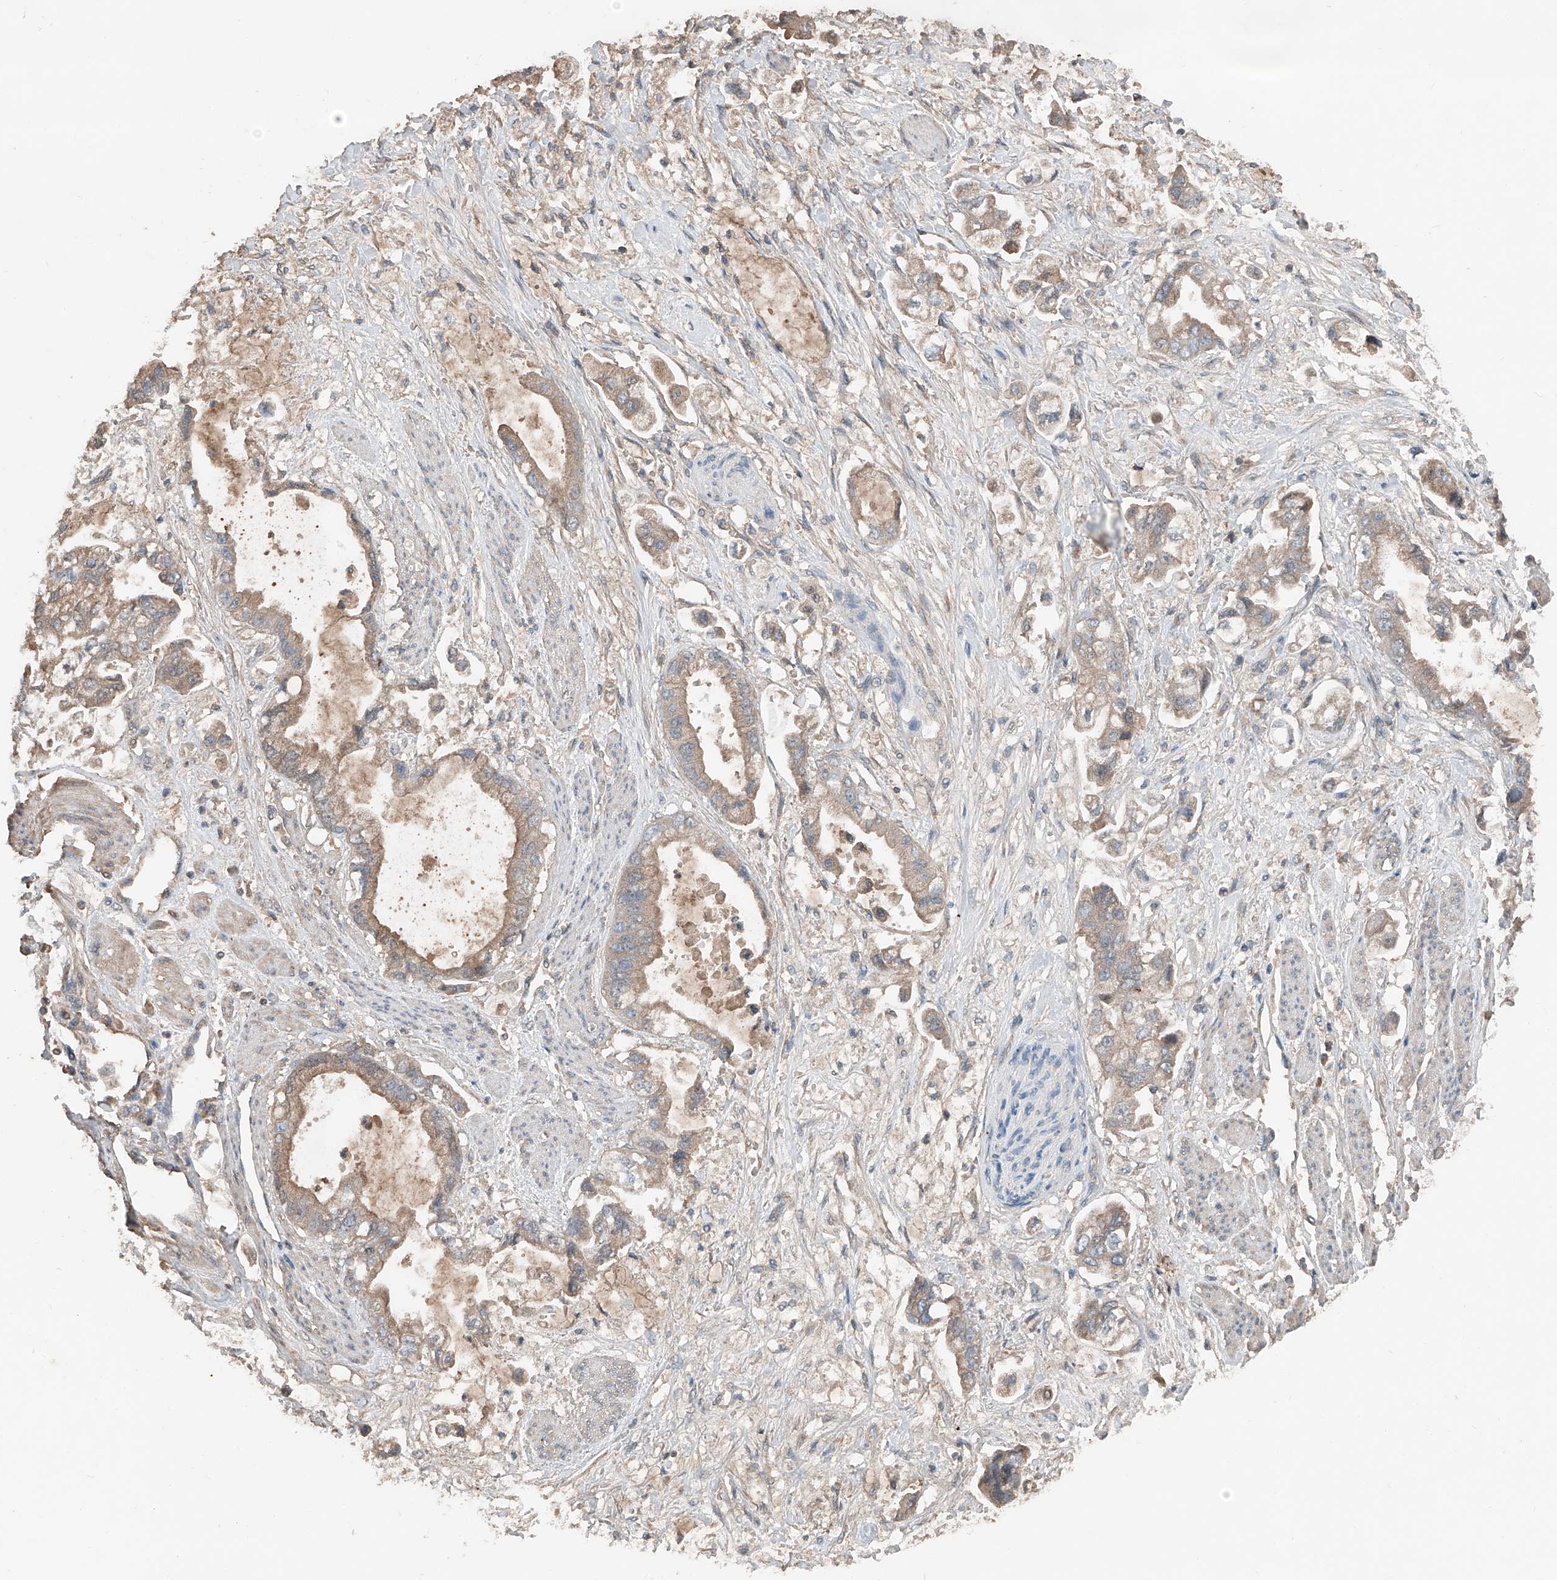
{"staining": {"intensity": "weak", "quantity": ">75%", "location": "cytoplasmic/membranous"}, "tissue": "stomach cancer", "cell_type": "Tumor cells", "image_type": "cancer", "snomed": [{"axis": "morphology", "description": "Adenocarcinoma, NOS"}, {"axis": "topography", "description": "Stomach"}], "caption": "Adenocarcinoma (stomach) tissue shows weak cytoplasmic/membranous positivity in approximately >75% of tumor cells, visualized by immunohistochemistry.", "gene": "ADAM23", "patient": {"sex": "male", "age": 62}}